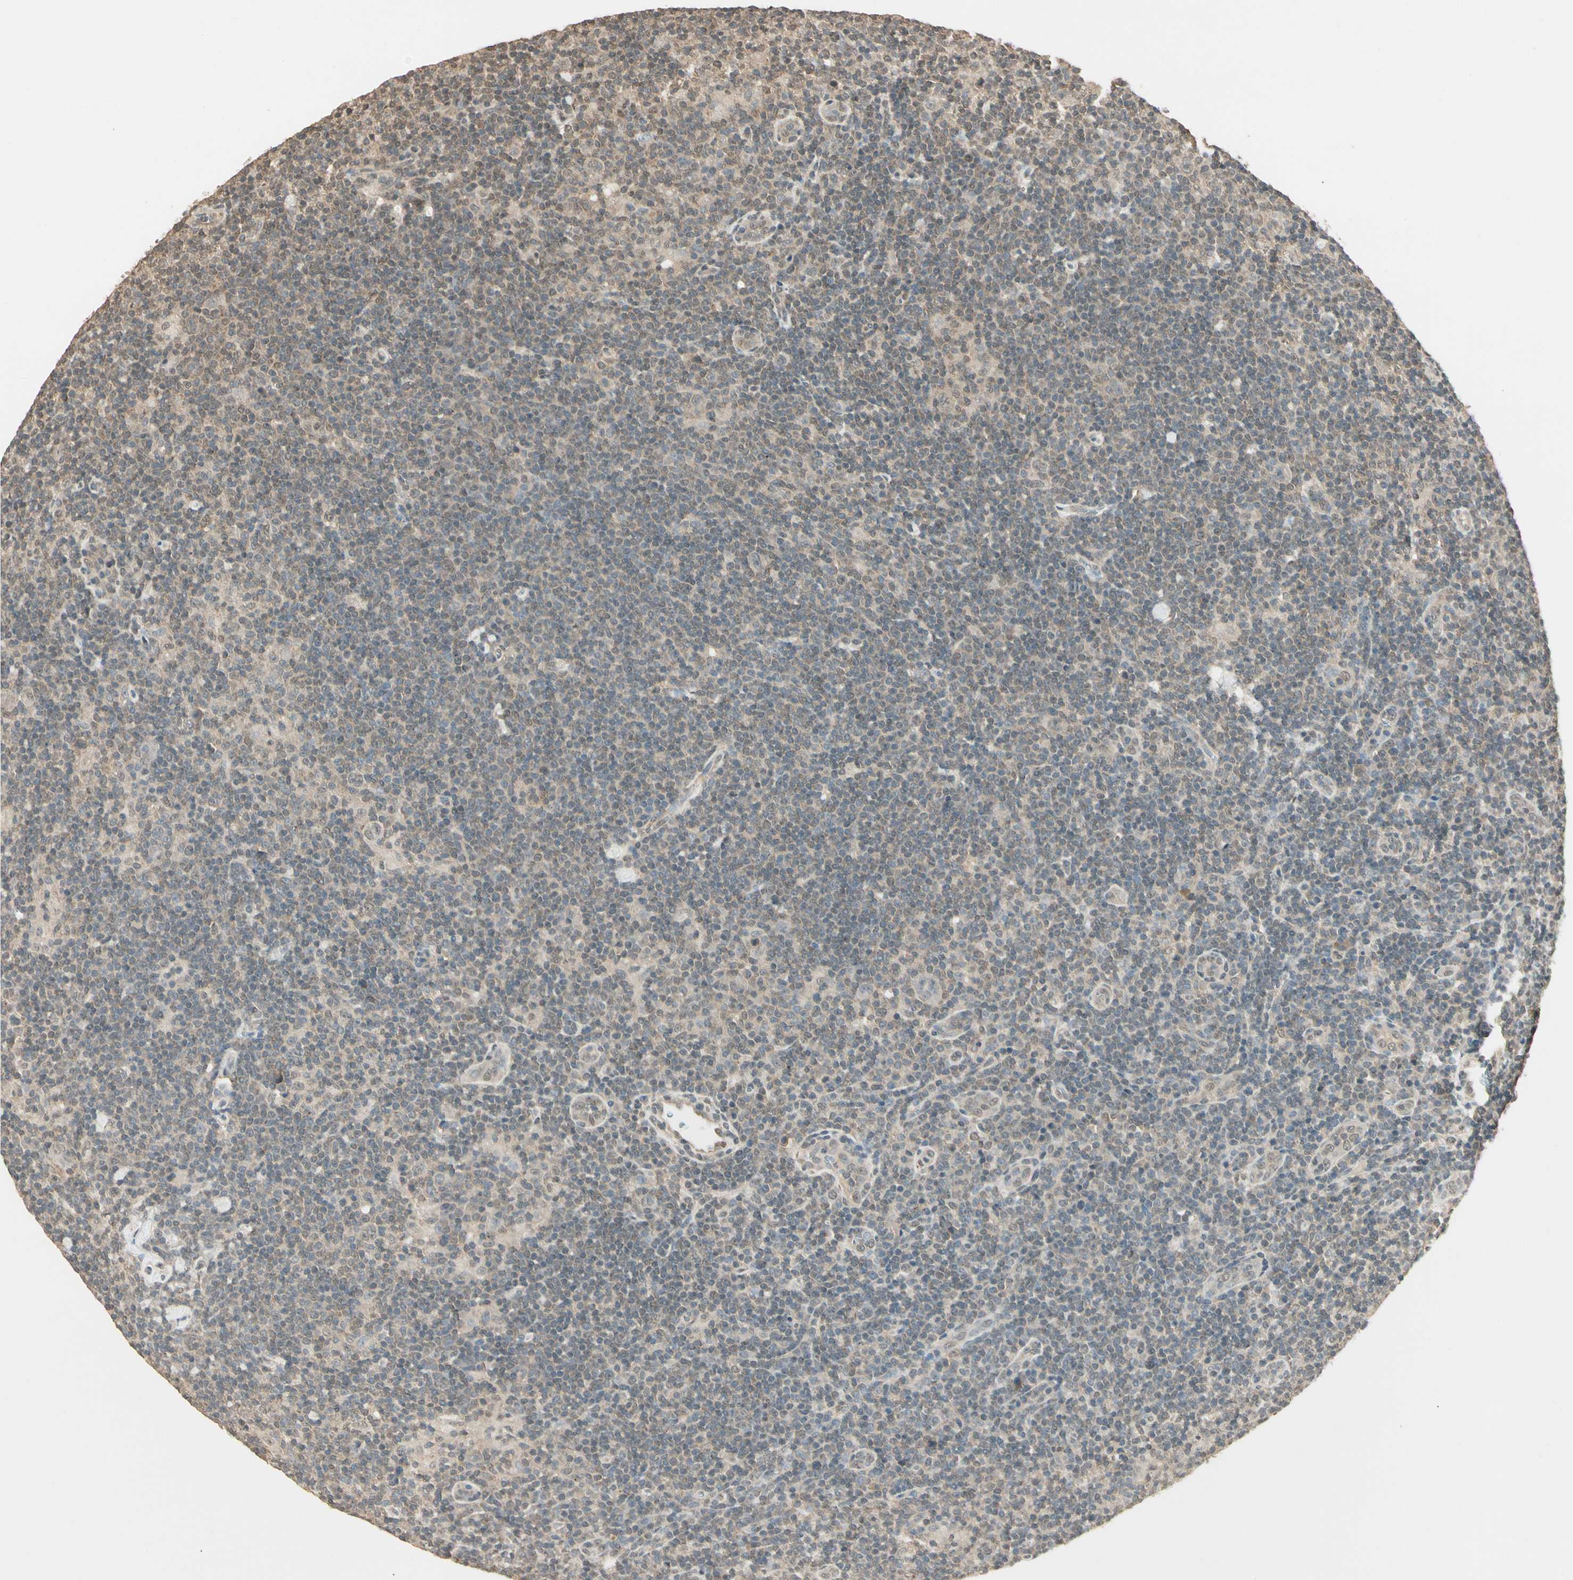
{"staining": {"intensity": "negative", "quantity": "none", "location": "none"}, "tissue": "lymphoma", "cell_type": "Tumor cells", "image_type": "cancer", "snomed": [{"axis": "morphology", "description": "Hodgkin's disease, NOS"}, {"axis": "topography", "description": "Lymph node"}], "caption": "Immunohistochemistry (IHC) micrograph of human Hodgkin's disease stained for a protein (brown), which demonstrates no positivity in tumor cells.", "gene": "SGCA", "patient": {"sex": "female", "age": 57}}